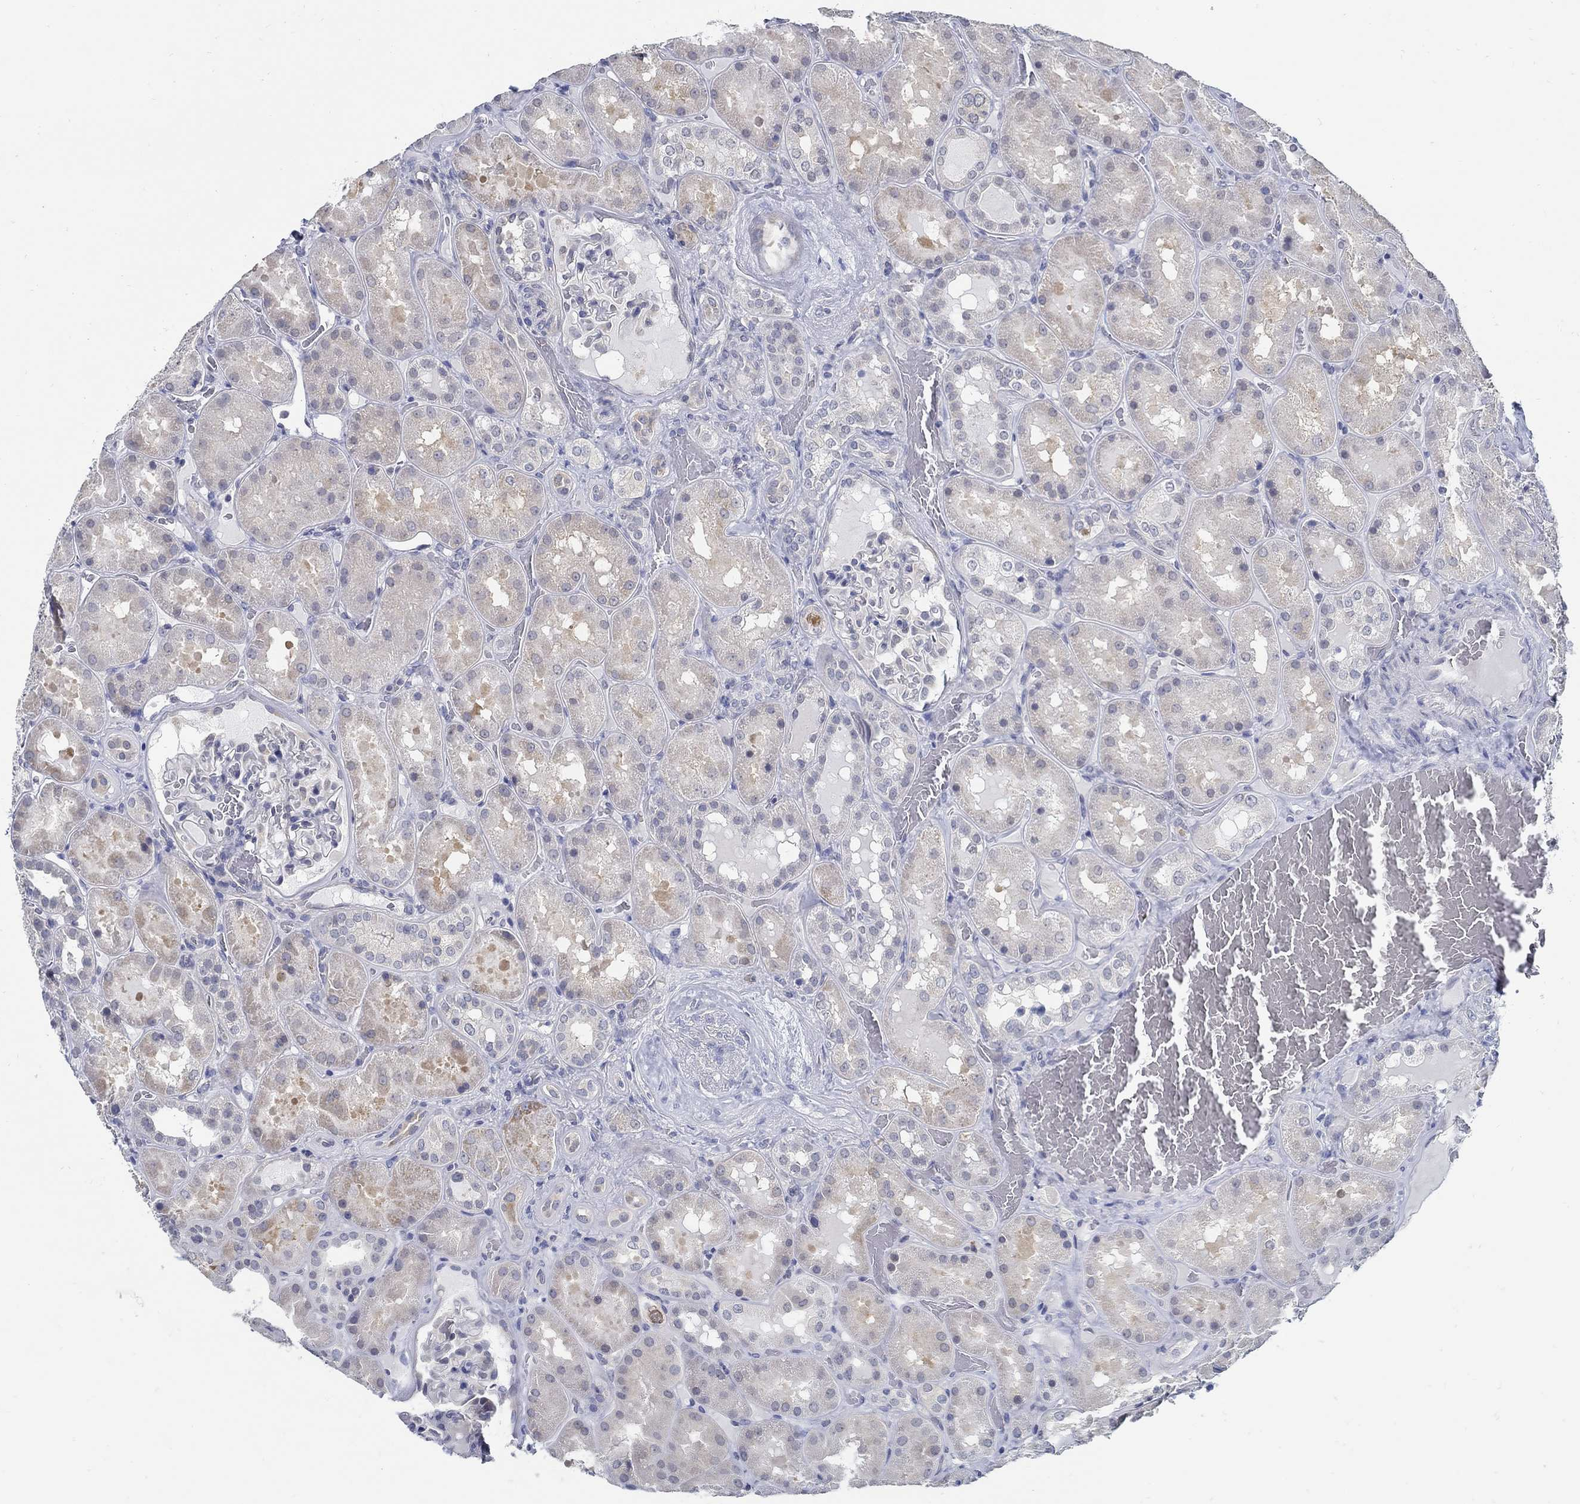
{"staining": {"intensity": "negative", "quantity": "none", "location": "none"}, "tissue": "kidney", "cell_type": "Cells in glomeruli", "image_type": "normal", "snomed": [{"axis": "morphology", "description": "Normal tissue, NOS"}, {"axis": "topography", "description": "Kidney"}], "caption": "Immunohistochemistry (IHC) image of benign human kidney stained for a protein (brown), which displays no expression in cells in glomeruli. The staining is performed using DAB brown chromogen with nuclei counter-stained in using hematoxylin.", "gene": "PCDH11X", "patient": {"sex": "male", "age": 73}}